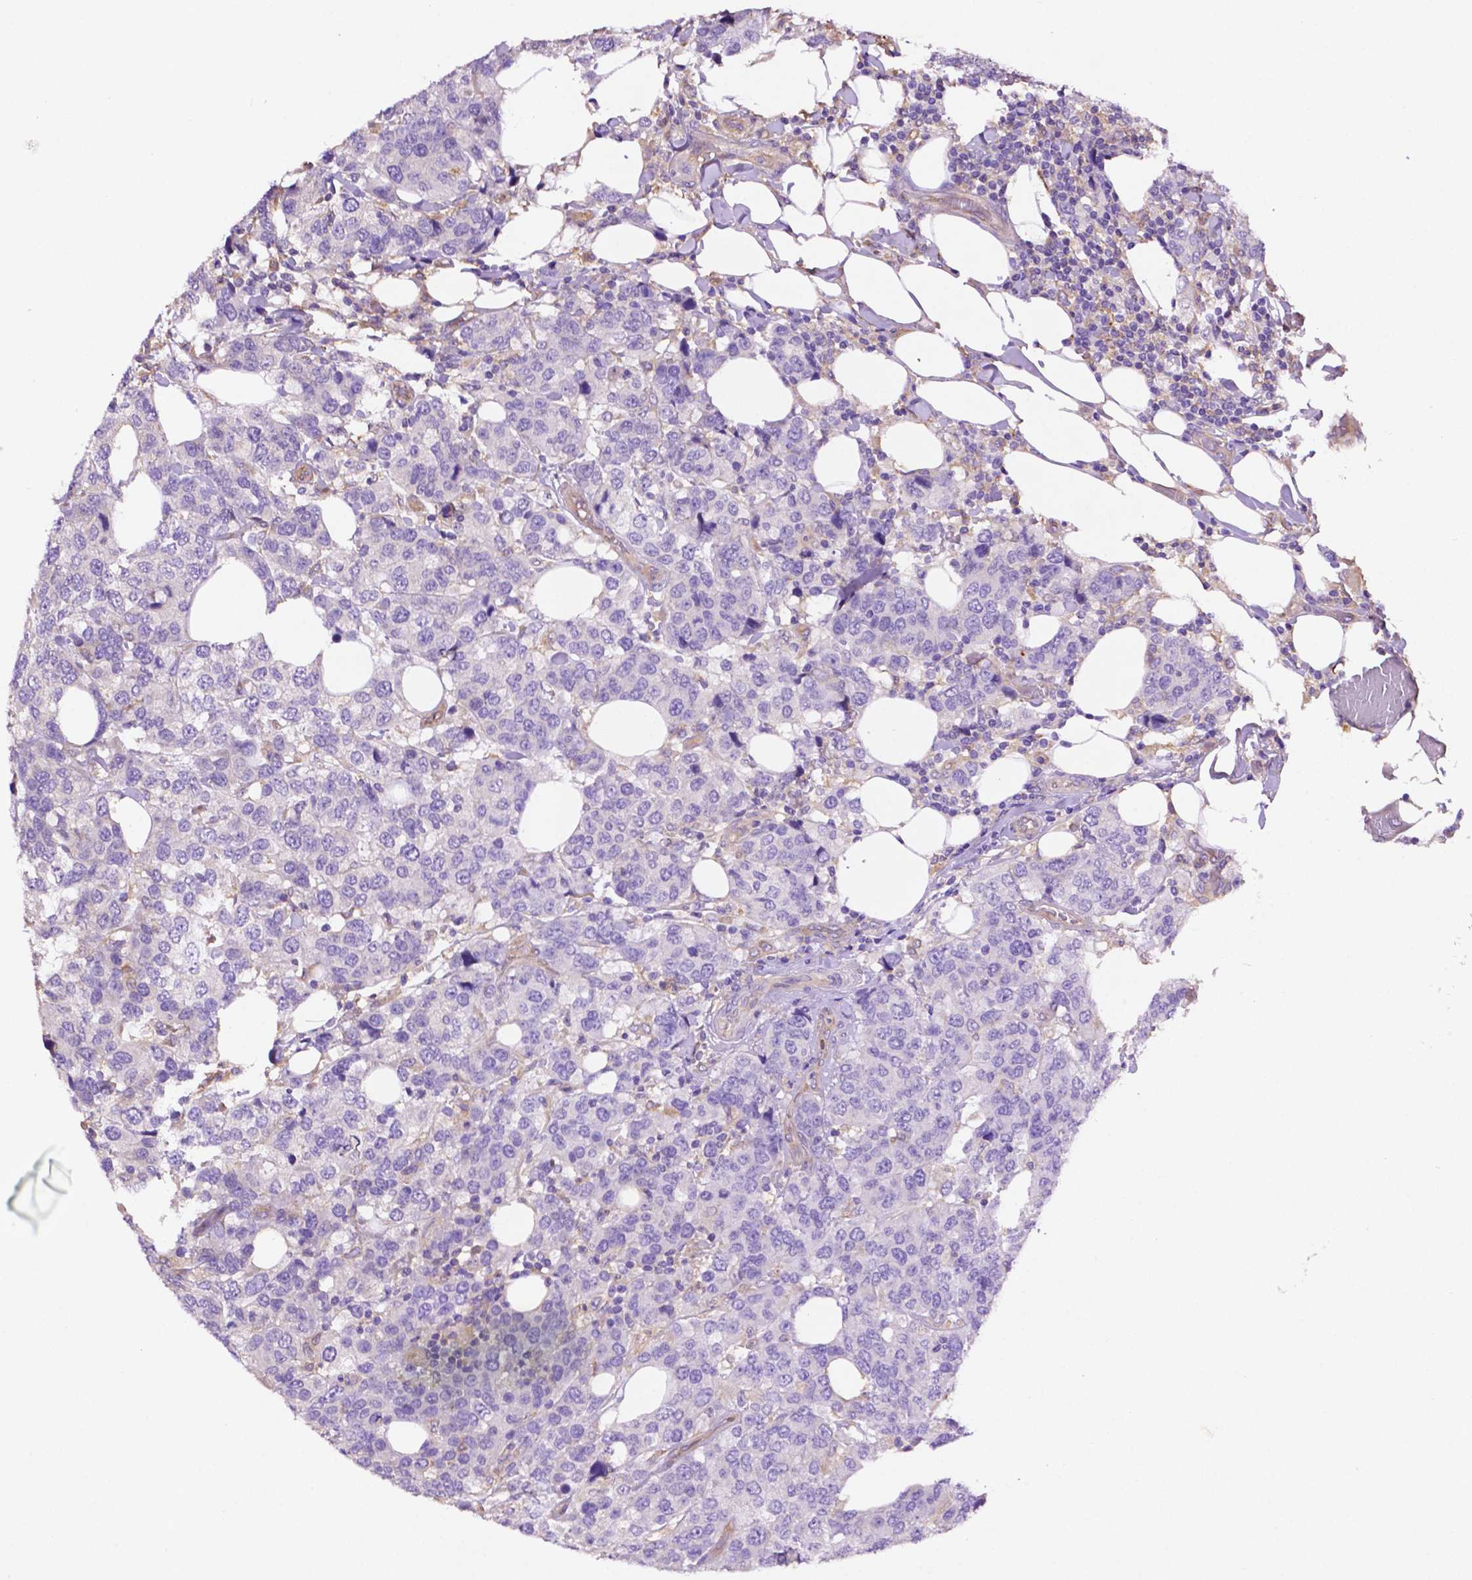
{"staining": {"intensity": "negative", "quantity": "none", "location": "none"}, "tissue": "breast cancer", "cell_type": "Tumor cells", "image_type": "cancer", "snomed": [{"axis": "morphology", "description": "Lobular carcinoma"}, {"axis": "topography", "description": "Breast"}], "caption": "A high-resolution histopathology image shows IHC staining of breast lobular carcinoma, which reveals no significant positivity in tumor cells.", "gene": "GDPD5", "patient": {"sex": "female", "age": 59}}